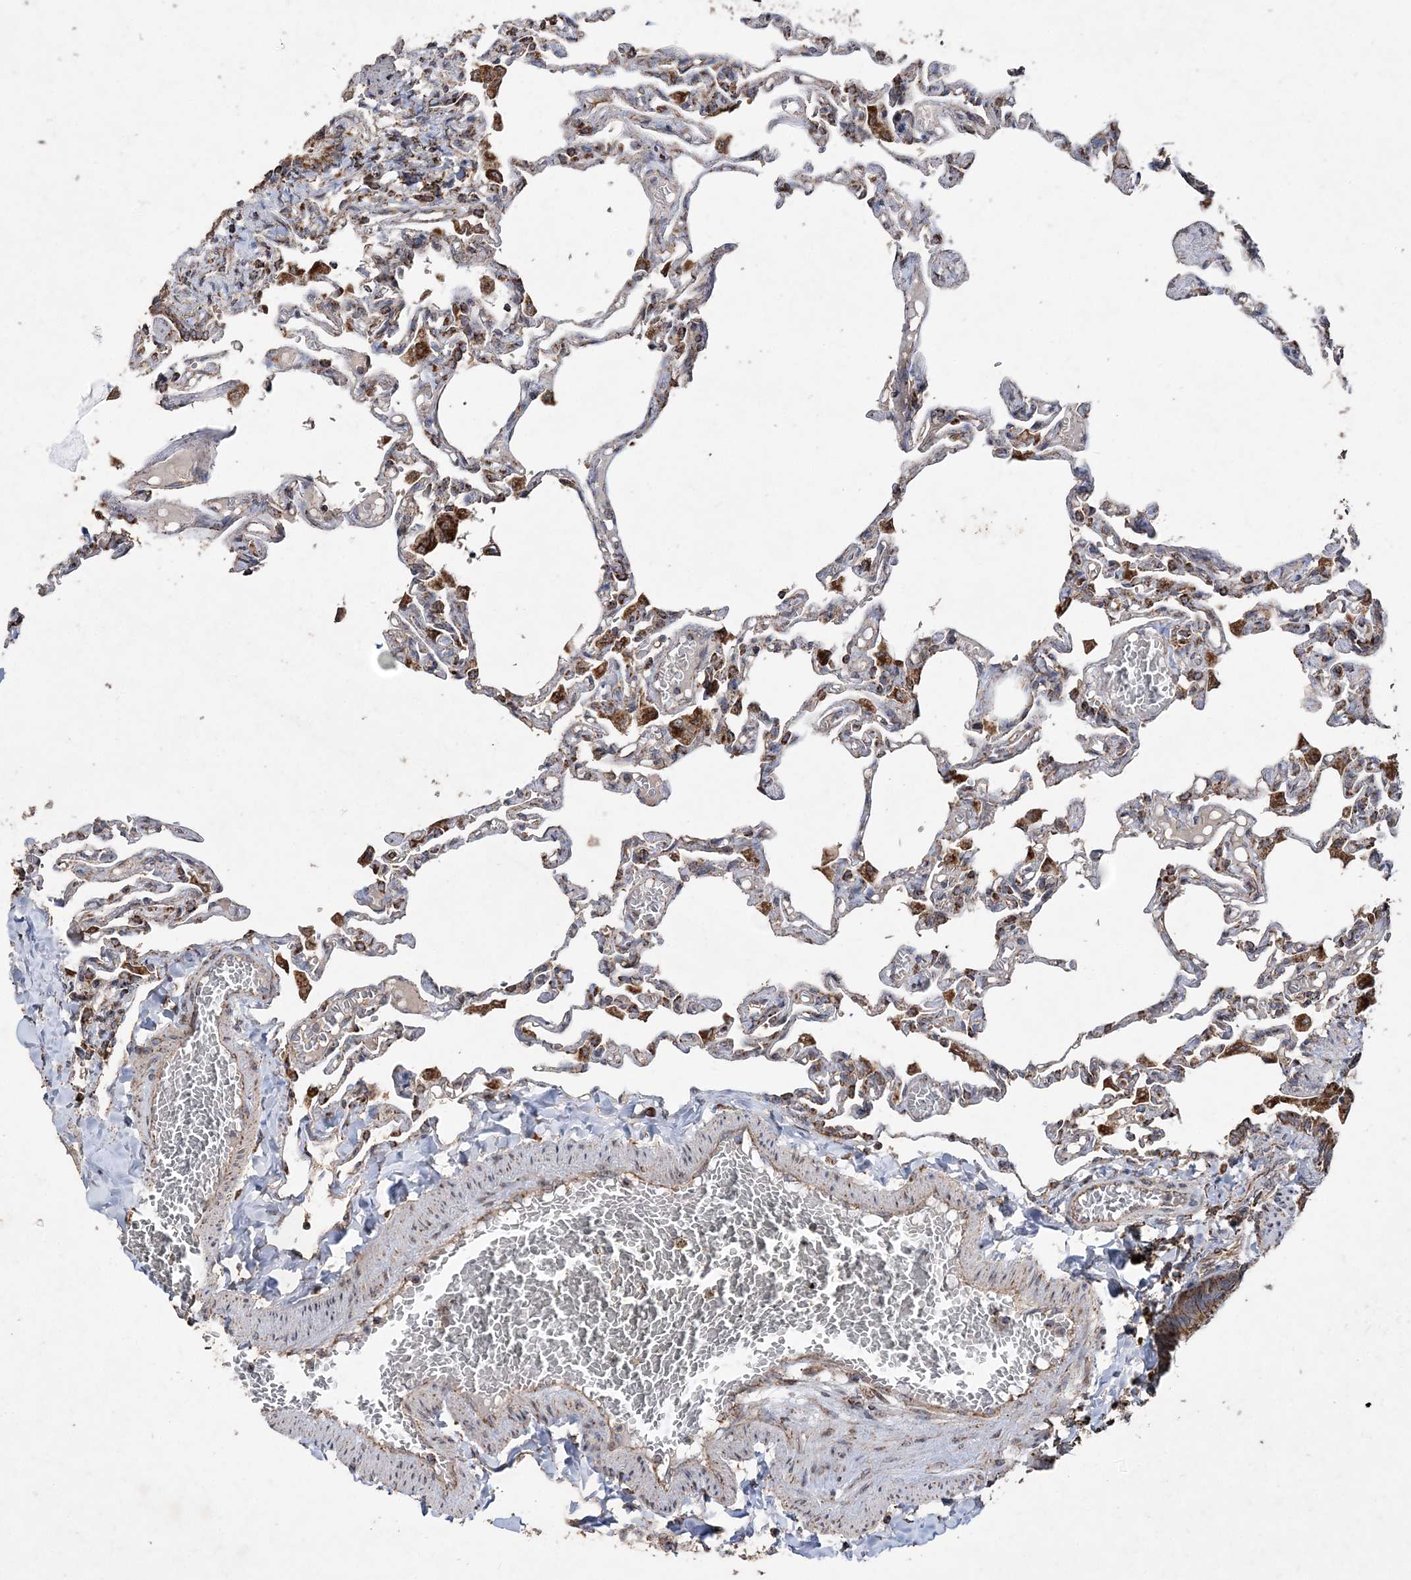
{"staining": {"intensity": "strong", "quantity": "25%-75%", "location": "cytoplasmic/membranous"}, "tissue": "lung", "cell_type": "Alveolar cells", "image_type": "normal", "snomed": [{"axis": "morphology", "description": "Normal tissue, NOS"}, {"axis": "topography", "description": "Lung"}], "caption": "Immunohistochemistry image of normal lung stained for a protein (brown), which demonstrates high levels of strong cytoplasmic/membranous staining in approximately 25%-75% of alveolar cells.", "gene": "POC5", "patient": {"sex": "male", "age": 21}}